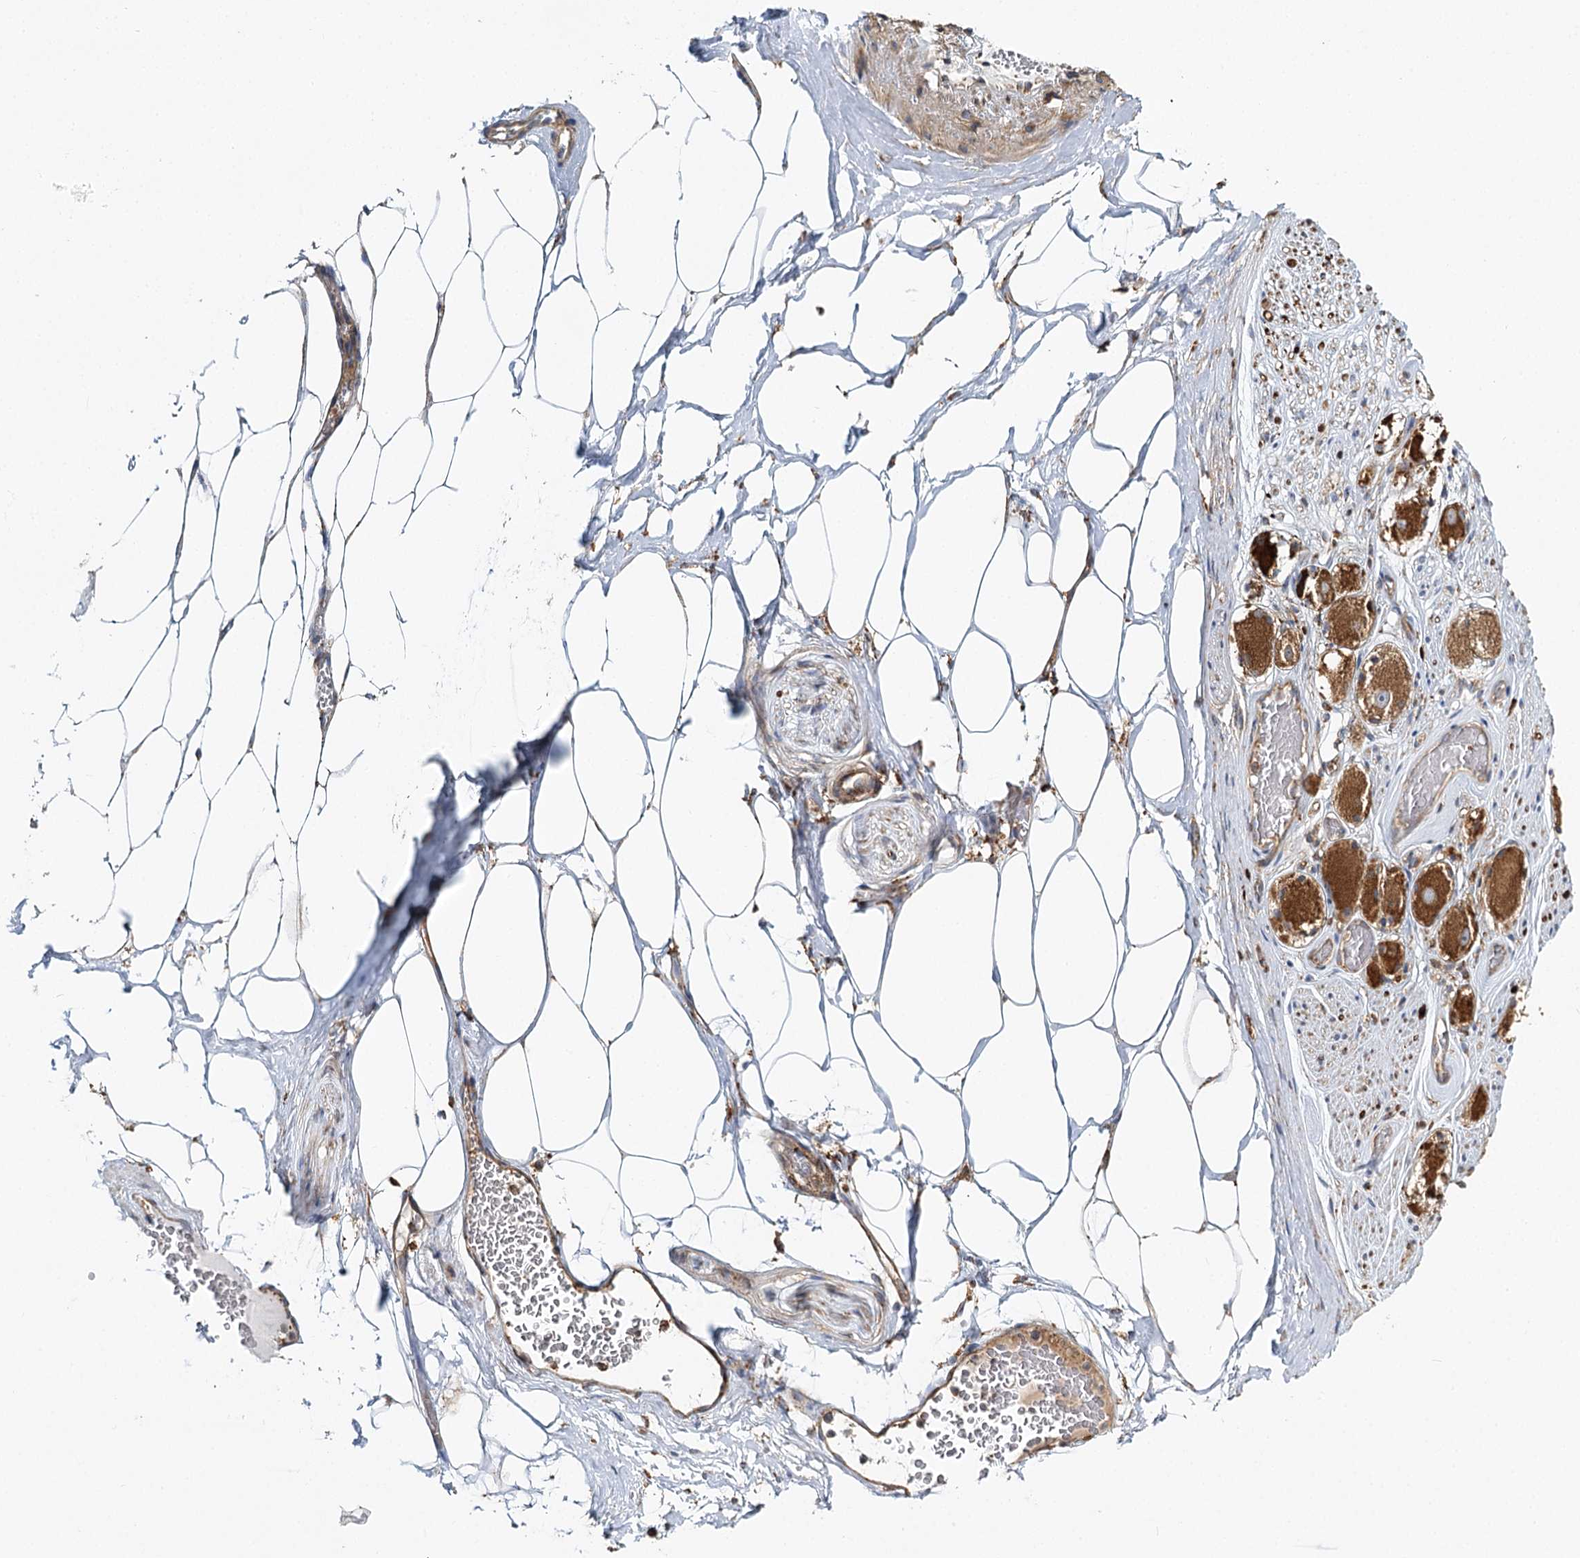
{"staining": {"intensity": "negative", "quantity": "25%-75%", "location": "cytoplasmic/membranous"}, "tissue": "adipose tissue", "cell_type": "Adipocytes", "image_type": "normal", "snomed": [{"axis": "morphology", "description": "Normal tissue, NOS"}, {"axis": "morphology", "description": "Adenocarcinoma, Low grade"}, {"axis": "topography", "description": "Prostate"}, {"axis": "topography", "description": "Peripheral nerve tissue"}], "caption": "High power microscopy micrograph of an immunohistochemistry (IHC) image of normal adipose tissue, revealing no significant expression in adipocytes.", "gene": "TAS1R1", "patient": {"sex": "male", "age": 63}}